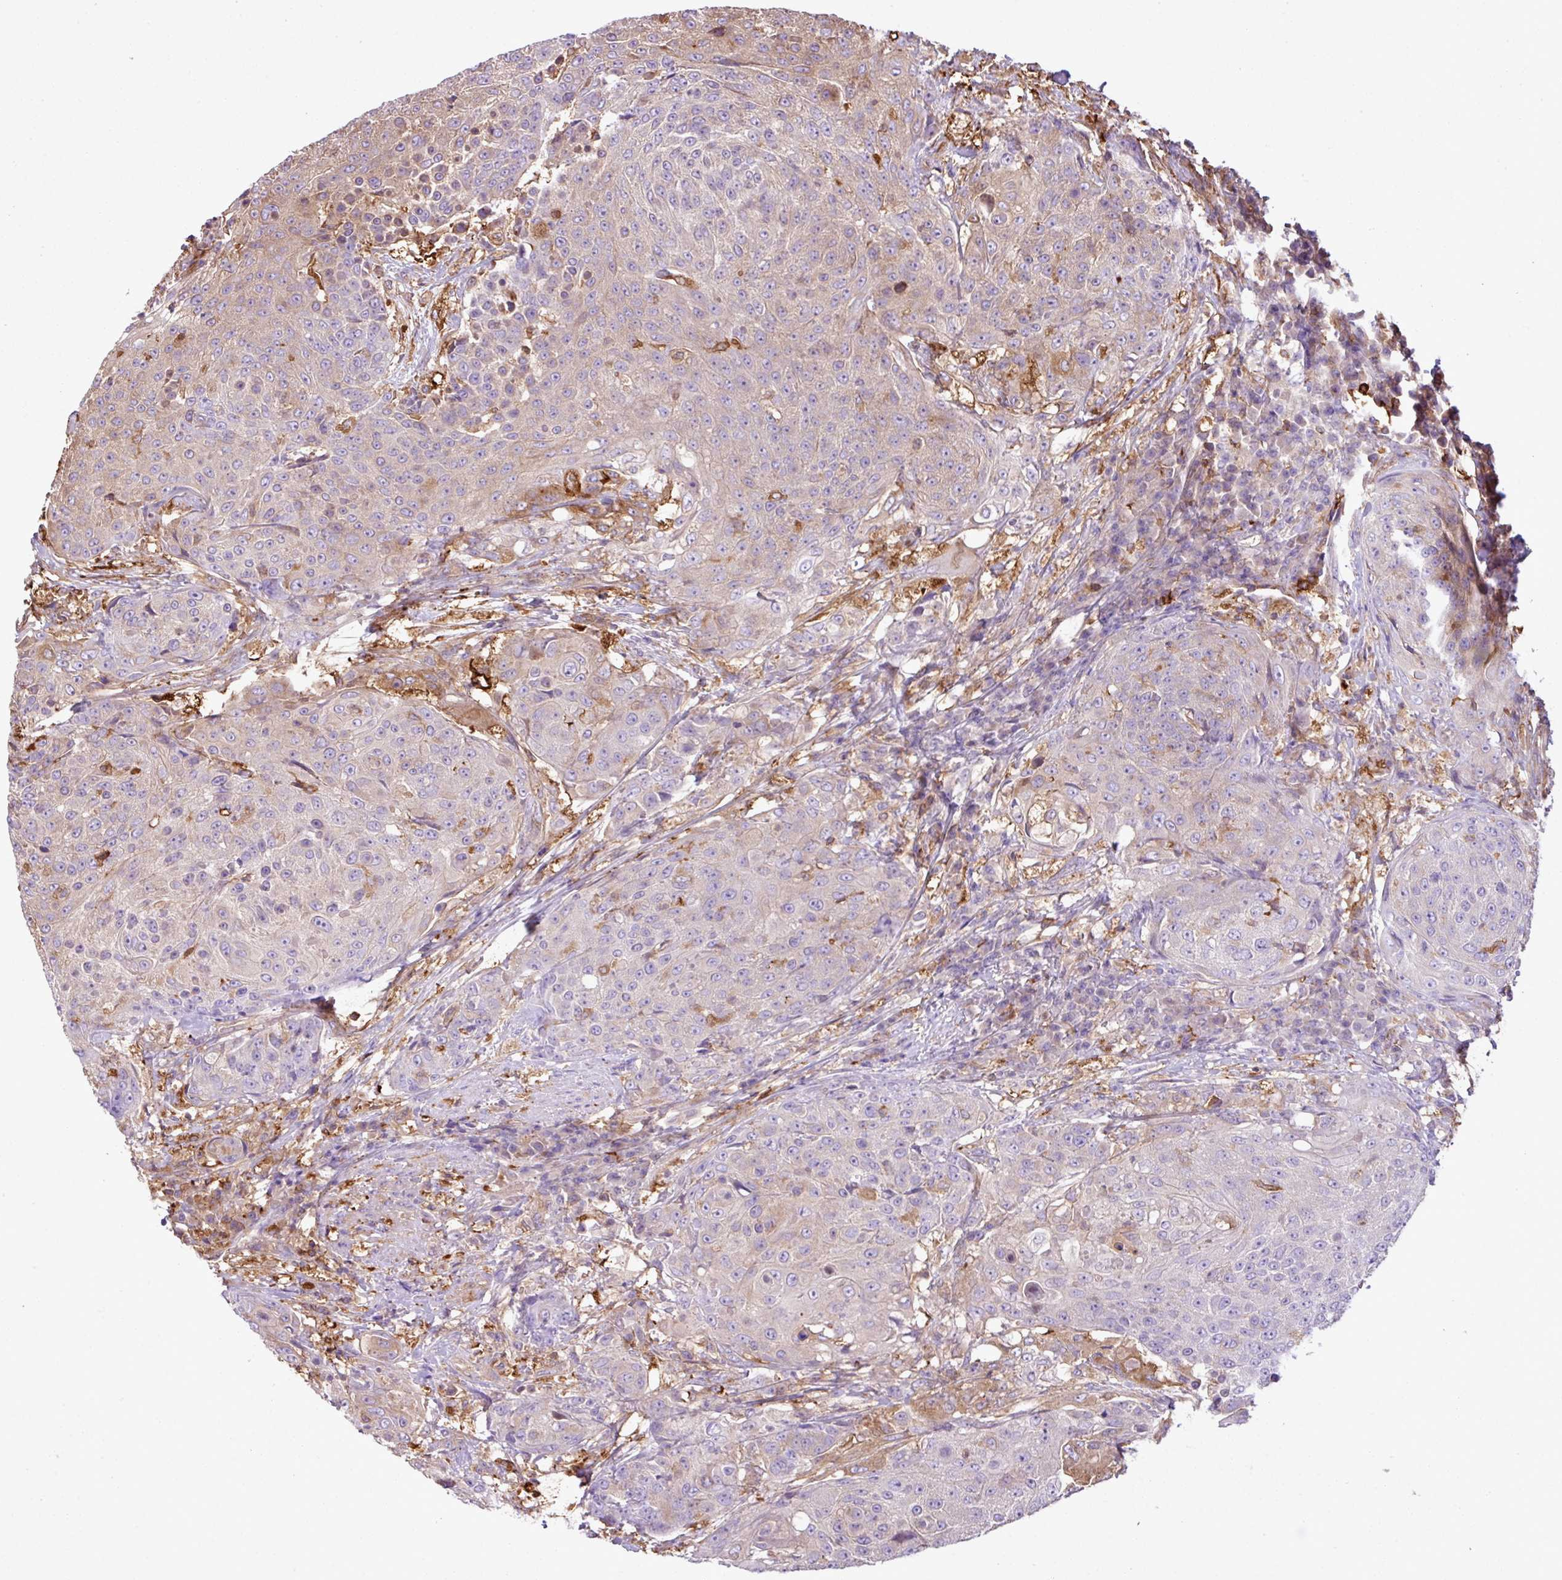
{"staining": {"intensity": "weak", "quantity": "<25%", "location": "cytoplasmic/membranous"}, "tissue": "urothelial cancer", "cell_type": "Tumor cells", "image_type": "cancer", "snomed": [{"axis": "morphology", "description": "Urothelial carcinoma, High grade"}, {"axis": "topography", "description": "Urinary bladder"}], "caption": "High power microscopy image of an IHC histopathology image of urothelial carcinoma (high-grade), revealing no significant expression in tumor cells.", "gene": "PGAP6", "patient": {"sex": "female", "age": 63}}